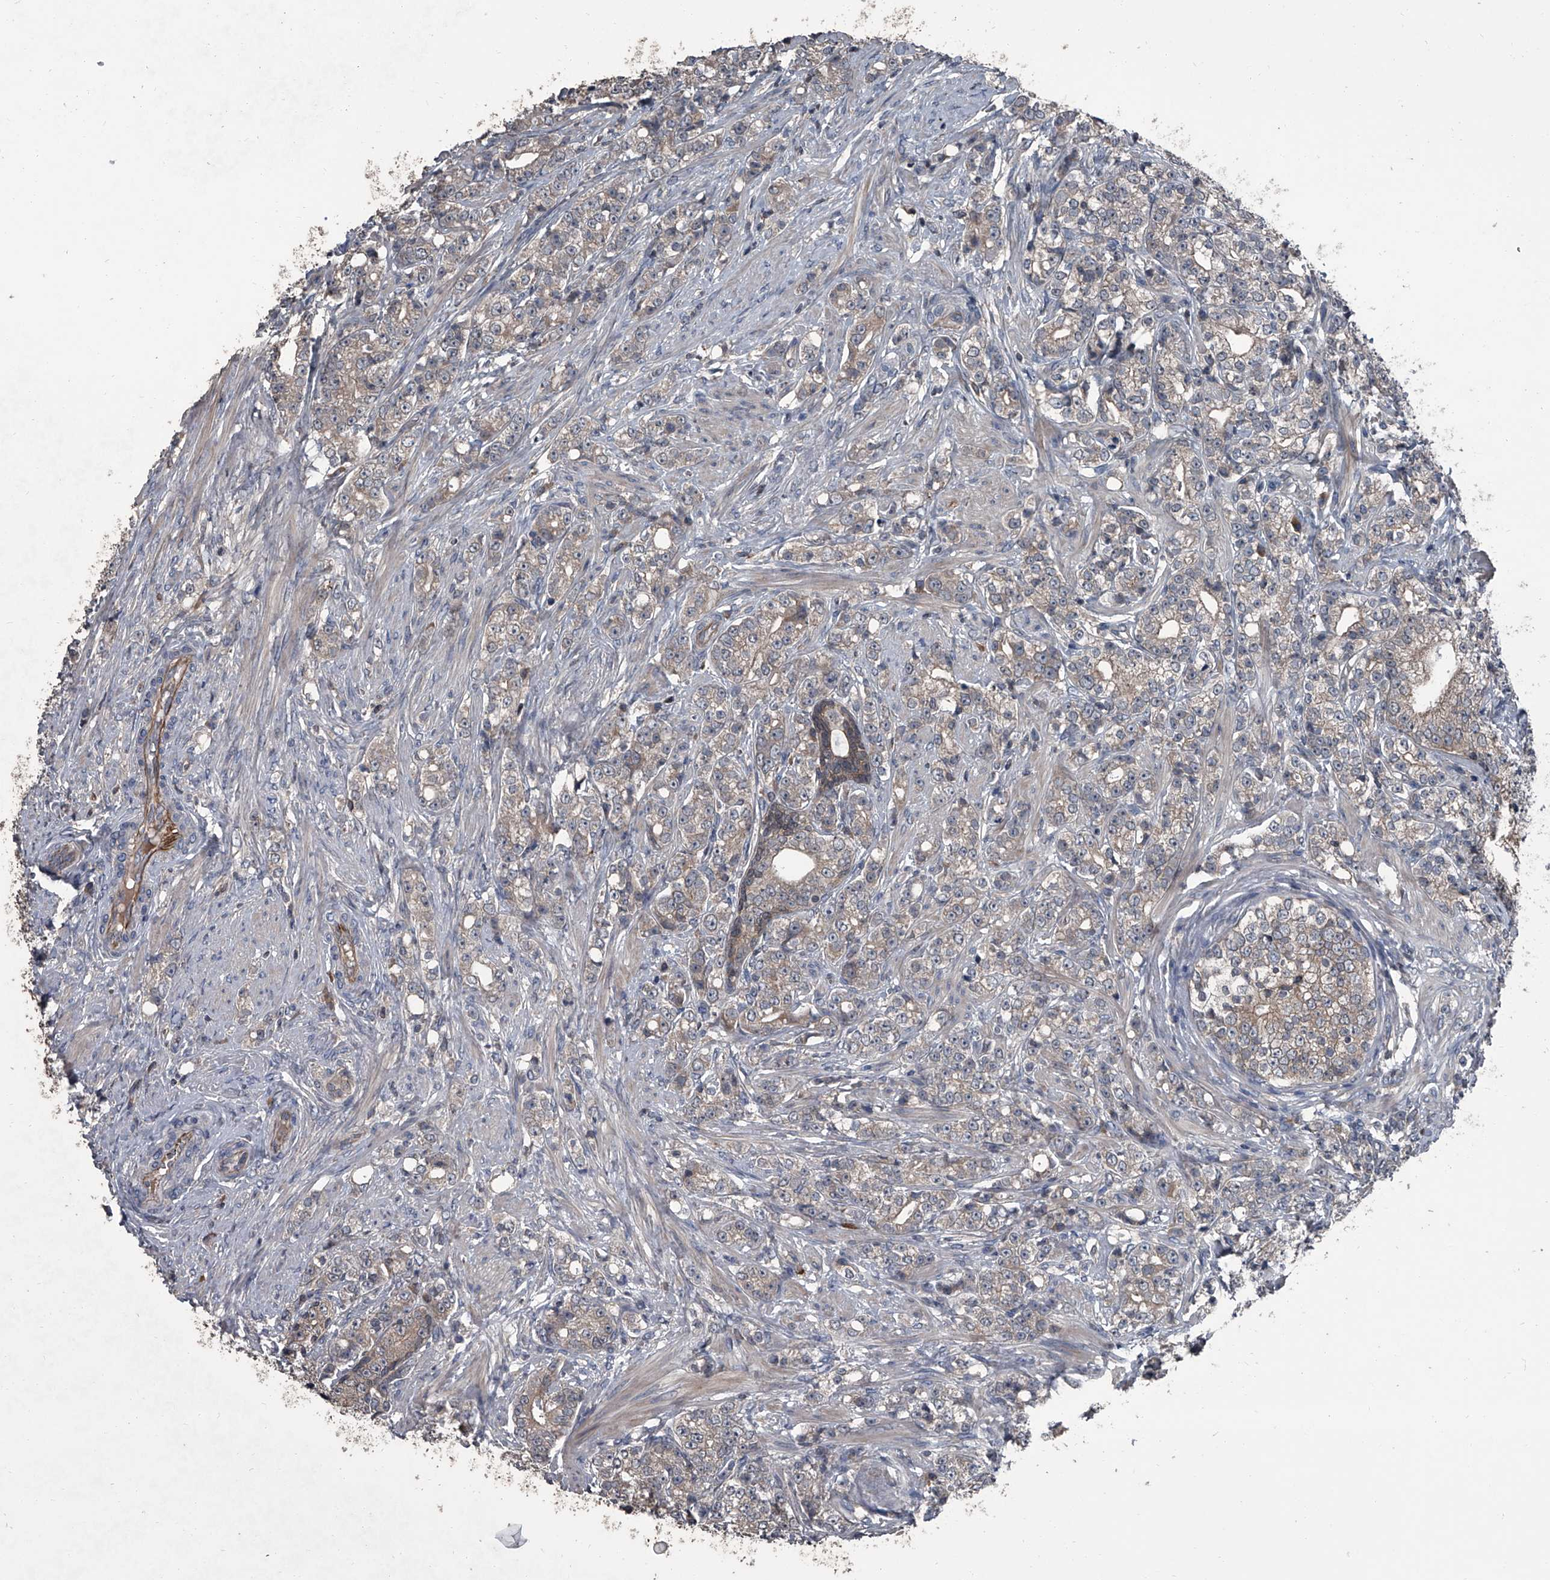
{"staining": {"intensity": "weak", "quantity": "25%-75%", "location": "cytoplasmic/membranous"}, "tissue": "prostate cancer", "cell_type": "Tumor cells", "image_type": "cancer", "snomed": [{"axis": "morphology", "description": "Adenocarcinoma, High grade"}, {"axis": "topography", "description": "Prostate"}], "caption": "There is low levels of weak cytoplasmic/membranous expression in tumor cells of prostate cancer (high-grade adenocarcinoma), as demonstrated by immunohistochemical staining (brown color).", "gene": "OARD1", "patient": {"sex": "male", "age": 69}}